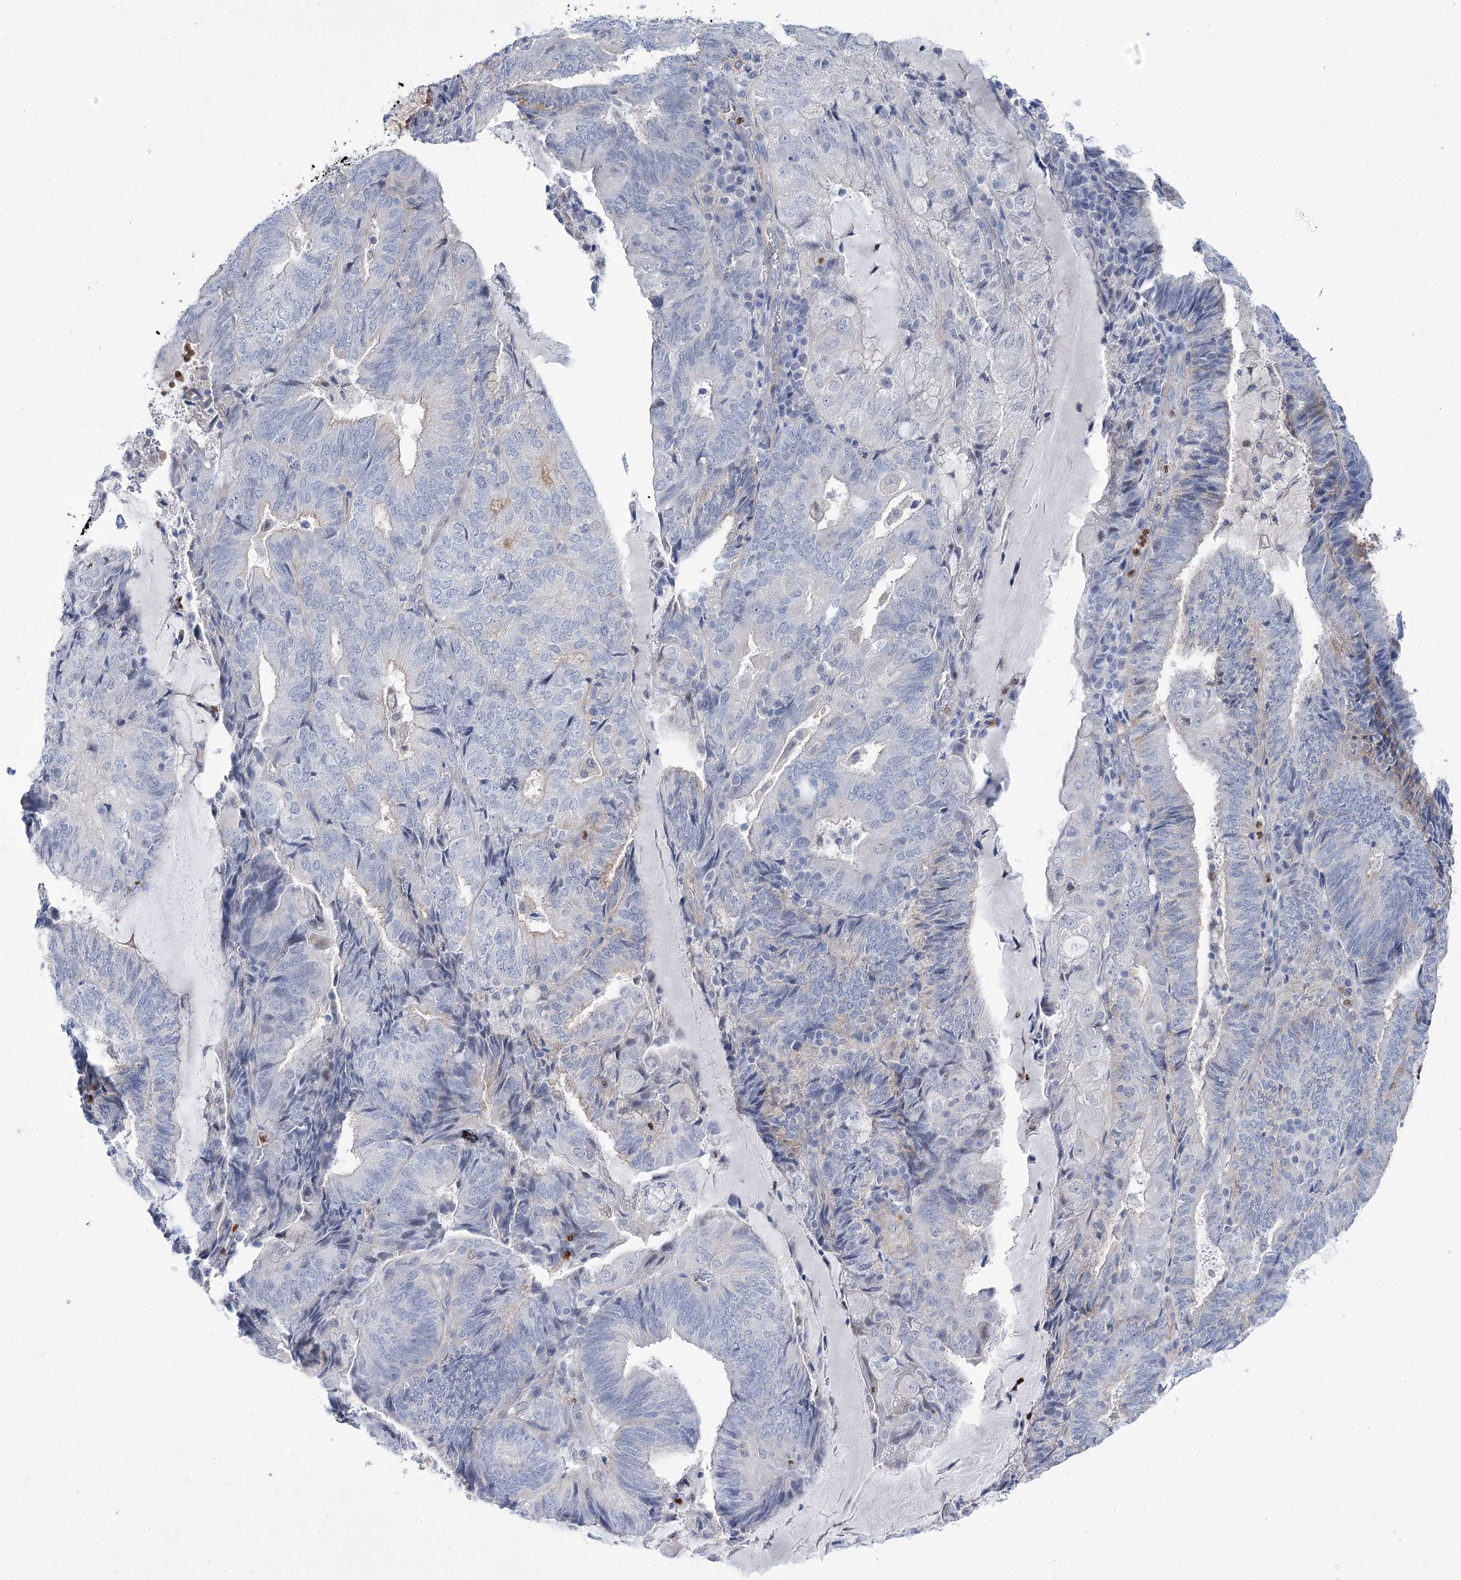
{"staining": {"intensity": "negative", "quantity": "none", "location": "none"}, "tissue": "endometrial cancer", "cell_type": "Tumor cells", "image_type": "cancer", "snomed": [{"axis": "morphology", "description": "Adenocarcinoma, NOS"}, {"axis": "topography", "description": "Endometrium"}], "caption": "High magnification brightfield microscopy of endometrial adenocarcinoma stained with DAB (3,3'-diaminobenzidine) (brown) and counterstained with hematoxylin (blue): tumor cells show no significant staining.", "gene": "THAP6", "patient": {"sex": "female", "age": 81}}